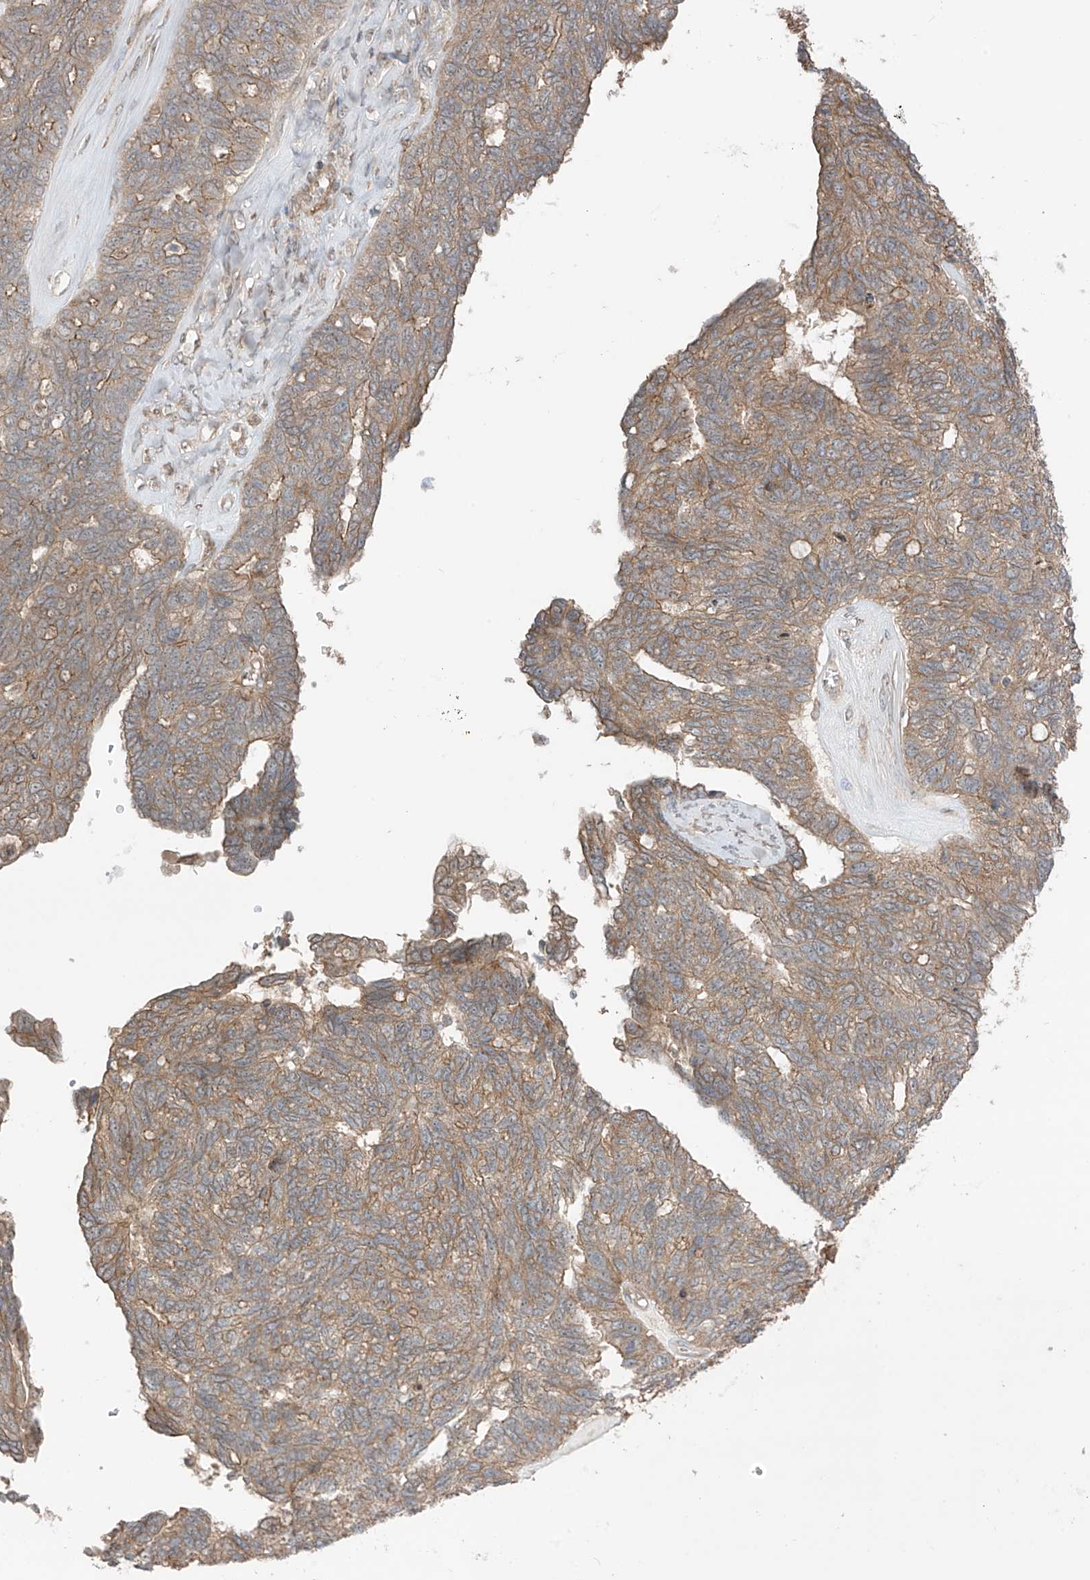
{"staining": {"intensity": "weak", "quantity": ">75%", "location": "cytoplasmic/membranous"}, "tissue": "ovarian cancer", "cell_type": "Tumor cells", "image_type": "cancer", "snomed": [{"axis": "morphology", "description": "Cystadenocarcinoma, serous, NOS"}, {"axis": "topography", "description": "Ovary"}], "caption": "A high-resolution micrograph shows immunohistochemistry (IHC) staining of serous cystadenocarcinoma (ovarian), which displays weak cytoplasmic/membranous positivity in about >75% of tumor cells.", "gene": "LRRC74A", "patient": {"sex": "female", "age": 79}}